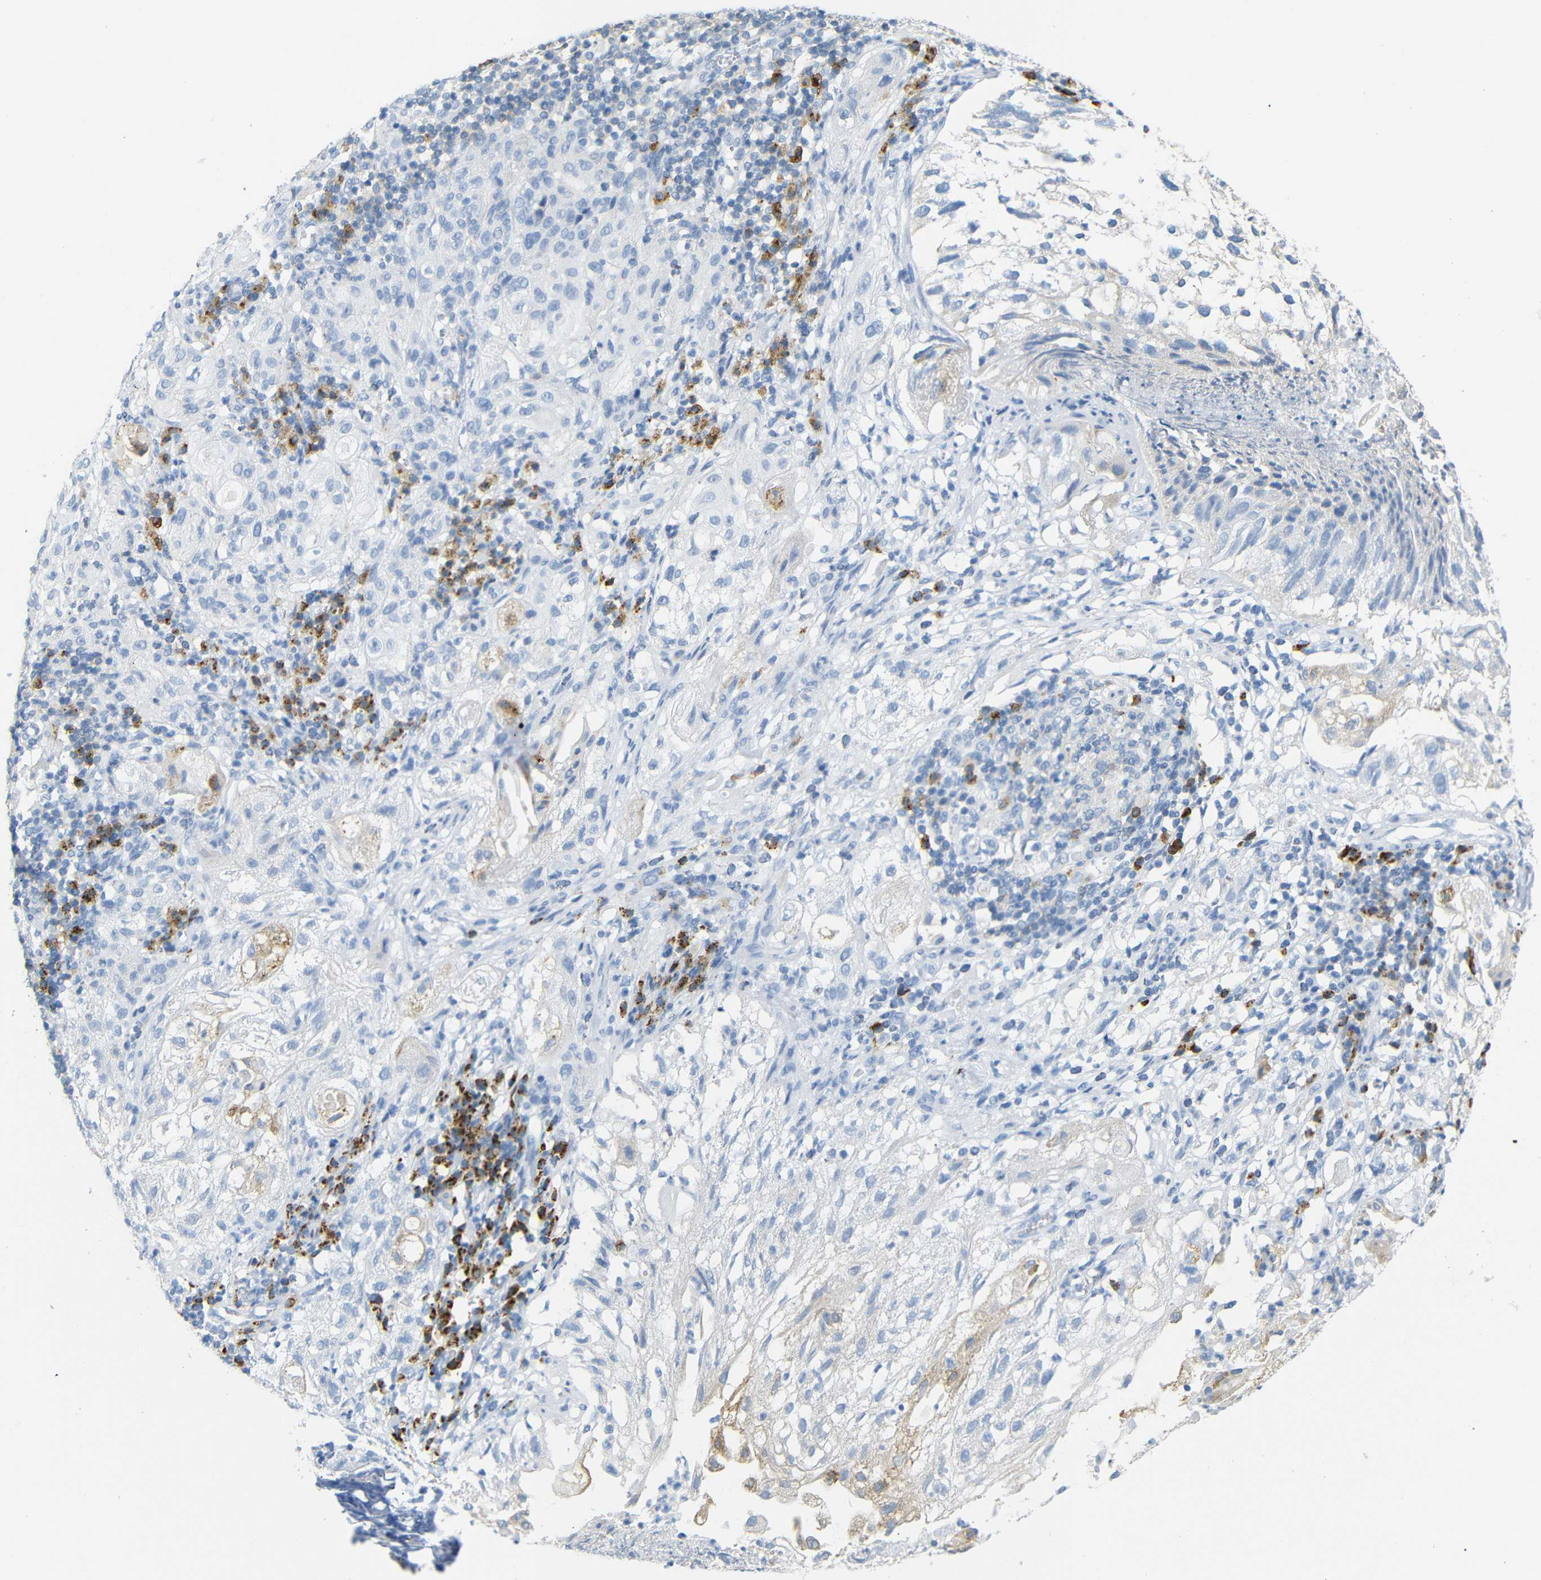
{"staining": {"intensity": "negative", "quantity": "none", "location": "none"}, "tissue": "lung cancer", "cell_type": "Tumor cells", "image_type": "cancer", "snomed": [{"axis": "morphology", "description": "Inflammation, NOS"}, {"axis": "morphology", "description": "Squamous cell carcinoma, NOS"}, {"axis": "topography", "description": "Lymph node"}, {"axis": "topography", "description": "Soft tissue"}, {"axis": "topography", "description": "Lung"}], "caption": "Lung cancer was stained to show a protein in brown. There is no significant staining in tumor cells.", "gene": "FCRL1", "patient": {"sex": "male", "age": 66}}